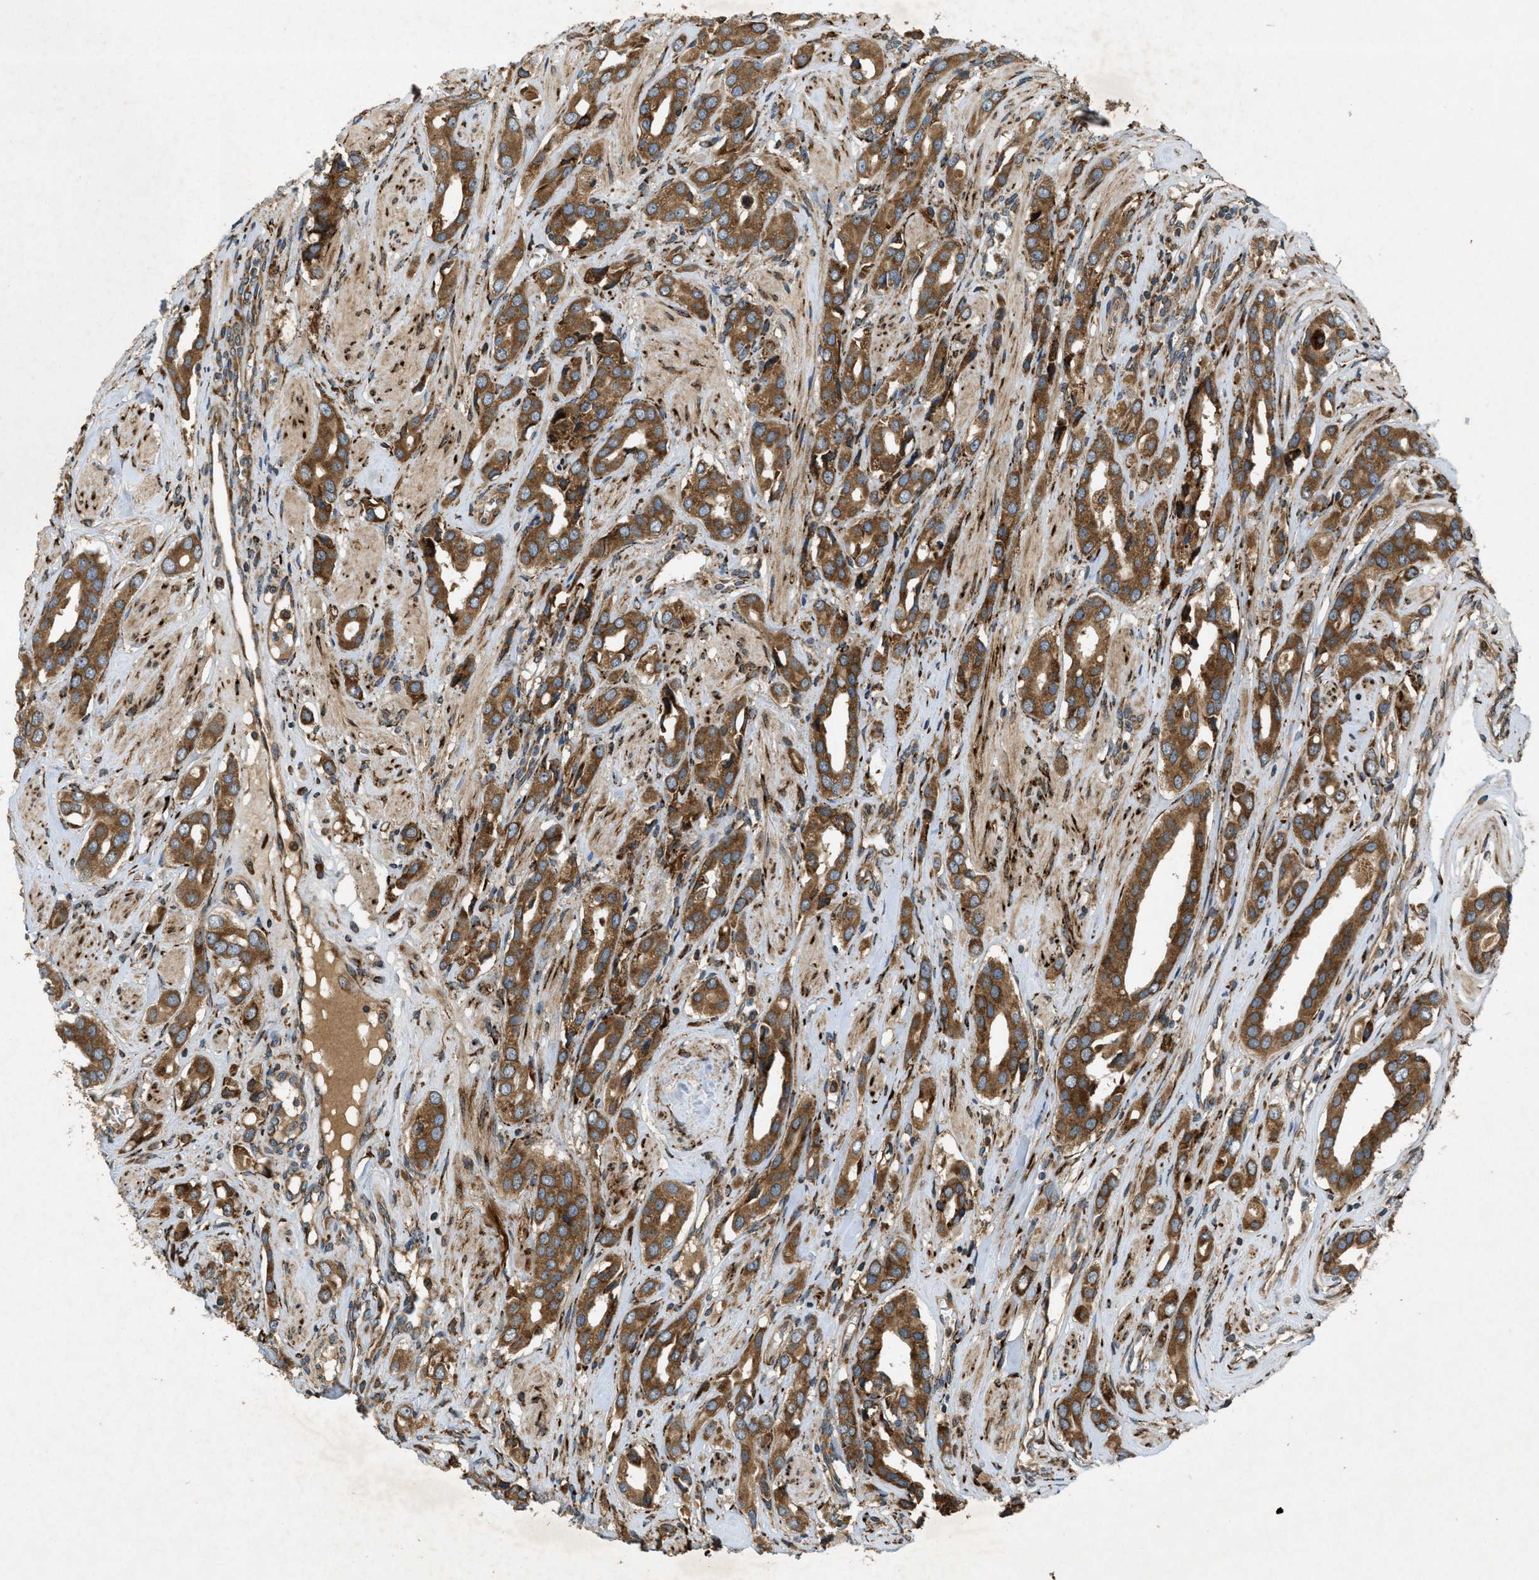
{"staining": {"intensity": "moderate", "quantity": ">75%", "location": "cytoplasmic/membranous"}, "tissue": "prostate cancer", "cell_type": "Tumor cells", "image_type": "cancer", "snomed": [{"axis": "morphology", "description": "Adenocarcinoma, High grade"}, {"axis": "topography", "description": "Prostate"}], "caption": "Protein staining shows moderate cytoplasmic/membranous expression in about >75% of tumor cells in prostate cancer (high-grade adenocarcinoma). (DAB IHC with brightfield microscopy, high magnification).", "gene": "PCDH18", "patient": {"sex": "male", "age": 52}}